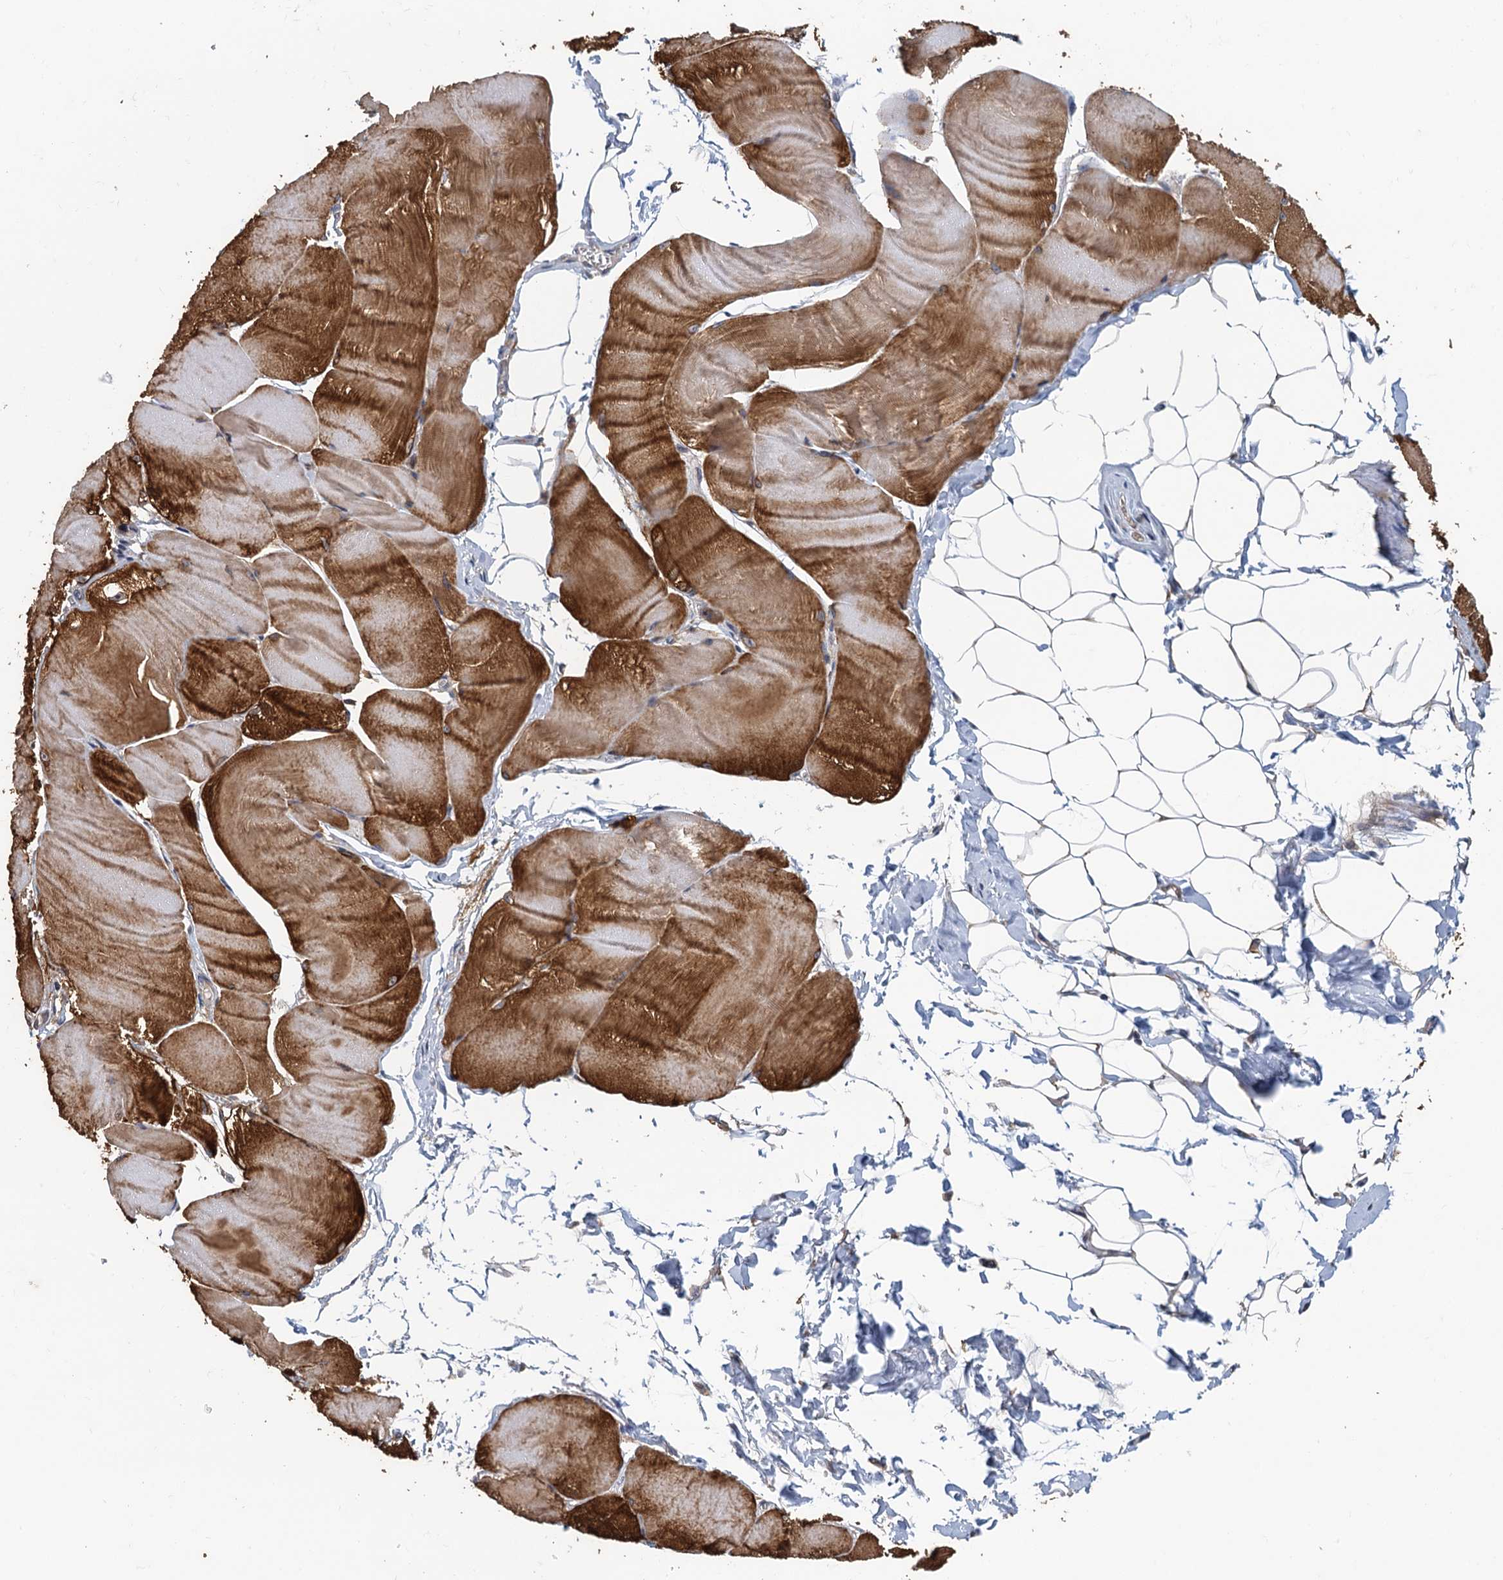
{"staining": {"intensity": "strong", "quantity": "25%-75%", "location": "cytoplasmic/membranous"}, "tissue": "skeletal muscle", "cell_type": "Myocytes", "image_type": "normal", "snomed": [{"axis": "morphology", "description": "Normal tissue, NOS"}, {"axis": "morphology", "description": "Basal cell carcinoma"}, {"axis": "topography", "description": "Skeletal muscle"}], "caption": "This histopathology image exhibits immunohistochemistry (IHC) staining of unremarkable skeletal muscle, with high strong cytoplasmic/membranous expression in approximately 25%-75% of myocytes.", "gene": "MEAK7", "patient": {"sex": "female", "age": 64}}